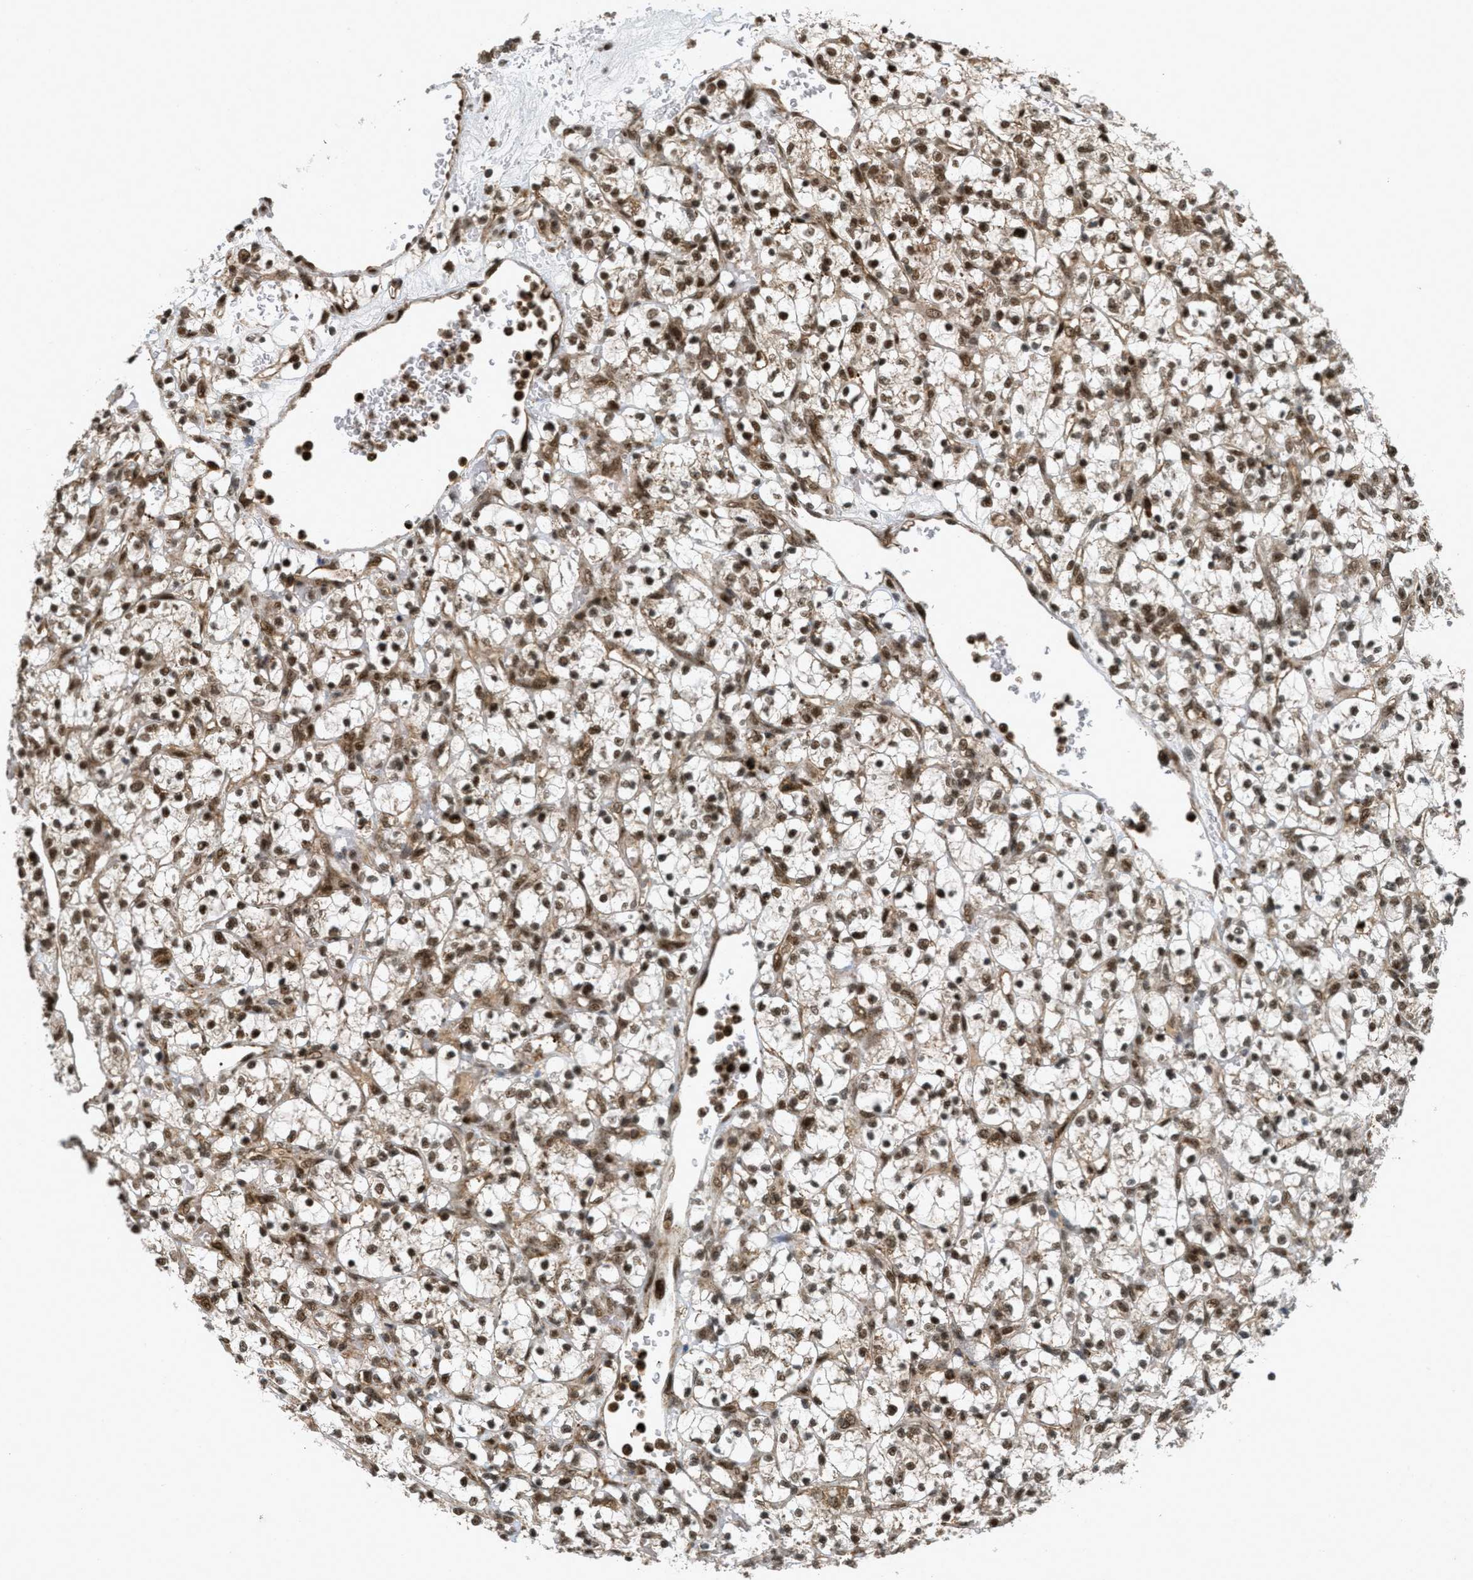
{"staining": {"intensity": "moderate", "quantity": ">75%", "location": "cytoplasmic/membranous,nuclear"}, "tissue": "renal cancer", "cell_type": "Tumor cells", "image_type": "cancer", "snomed": [{"axis": "morphology", "description": "Adenocarcinoma, NOS"}, {"axis": "topography", "description": "Kidney"}], "caption": "IHC (DAB (3,3'-diaminobenzidine)) staining of renal cancer (adenocarcinoma) exhibits moderate cytoplasmic/membranous and nuclear protein expression in approximately >75% of tumor cells. (brown staining indicates protein expression, while blue staining denotes nuclei).", "gene": "TLK1", "patient": {"sex": "female", "age": 69}}